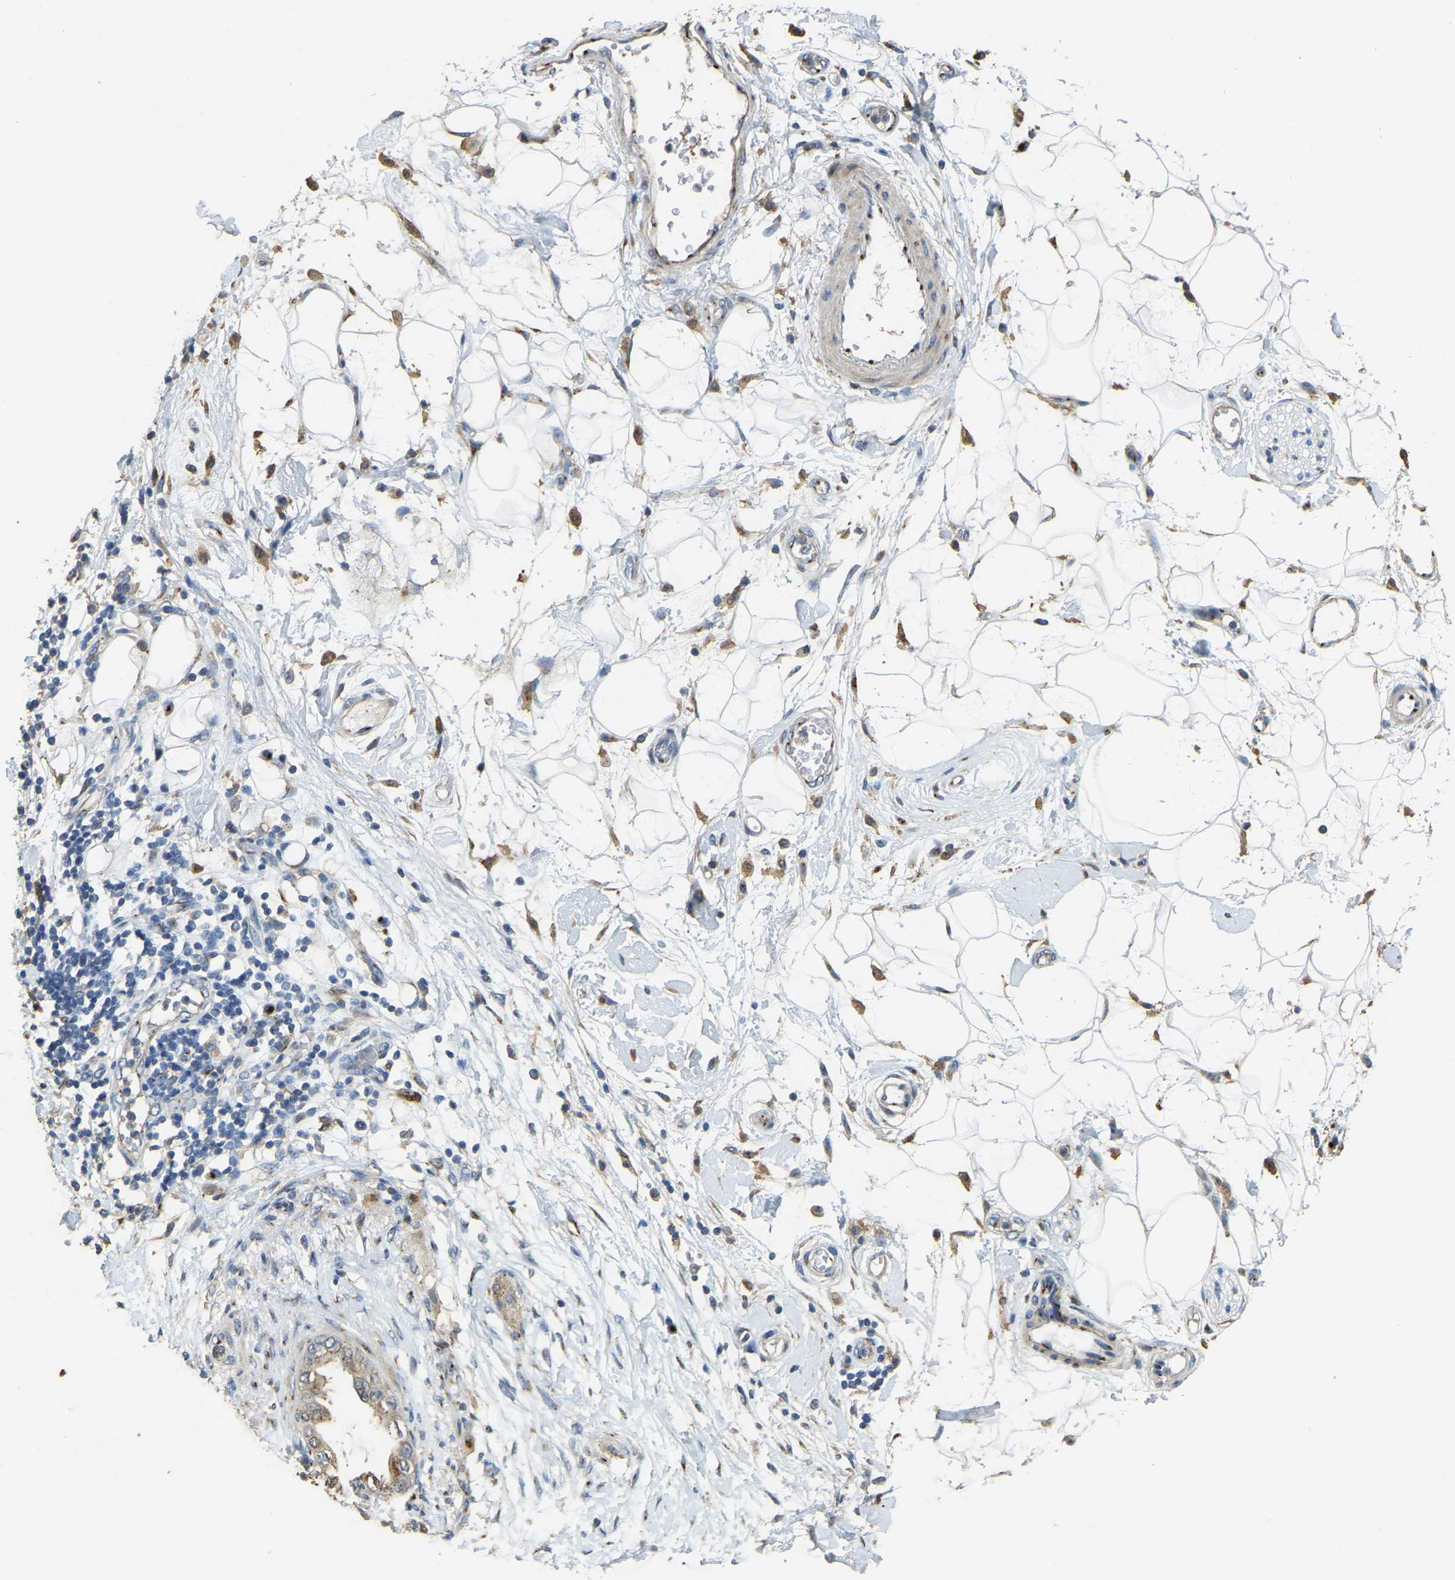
{"staining": {"intensity": "moderate", "quantity": "<25%", "location": "cytoplasmic/membranous"}, "tissue": "adipose tissue", "cell_type": "Adipocytes", "image_type": "normal", "snomed": [{"axis": "morphology", "description": "Normal tissue, NOS"}, {"axis": "morphology", "description": "Adenocarcinoma, NOS"}, {"axis": "topography", "description": "Duodenum"}, {"axis": "topography", "description": "Peripheral nerve tissue"}], "caption": "This is an image of immunohistochemistry staining of normal adipose tissue, which shows moderate expression in the cytoplasmic/membranous of adipocytes.", "gene": "FAM174A", "patient": {"sex": "female", "age": 60}}